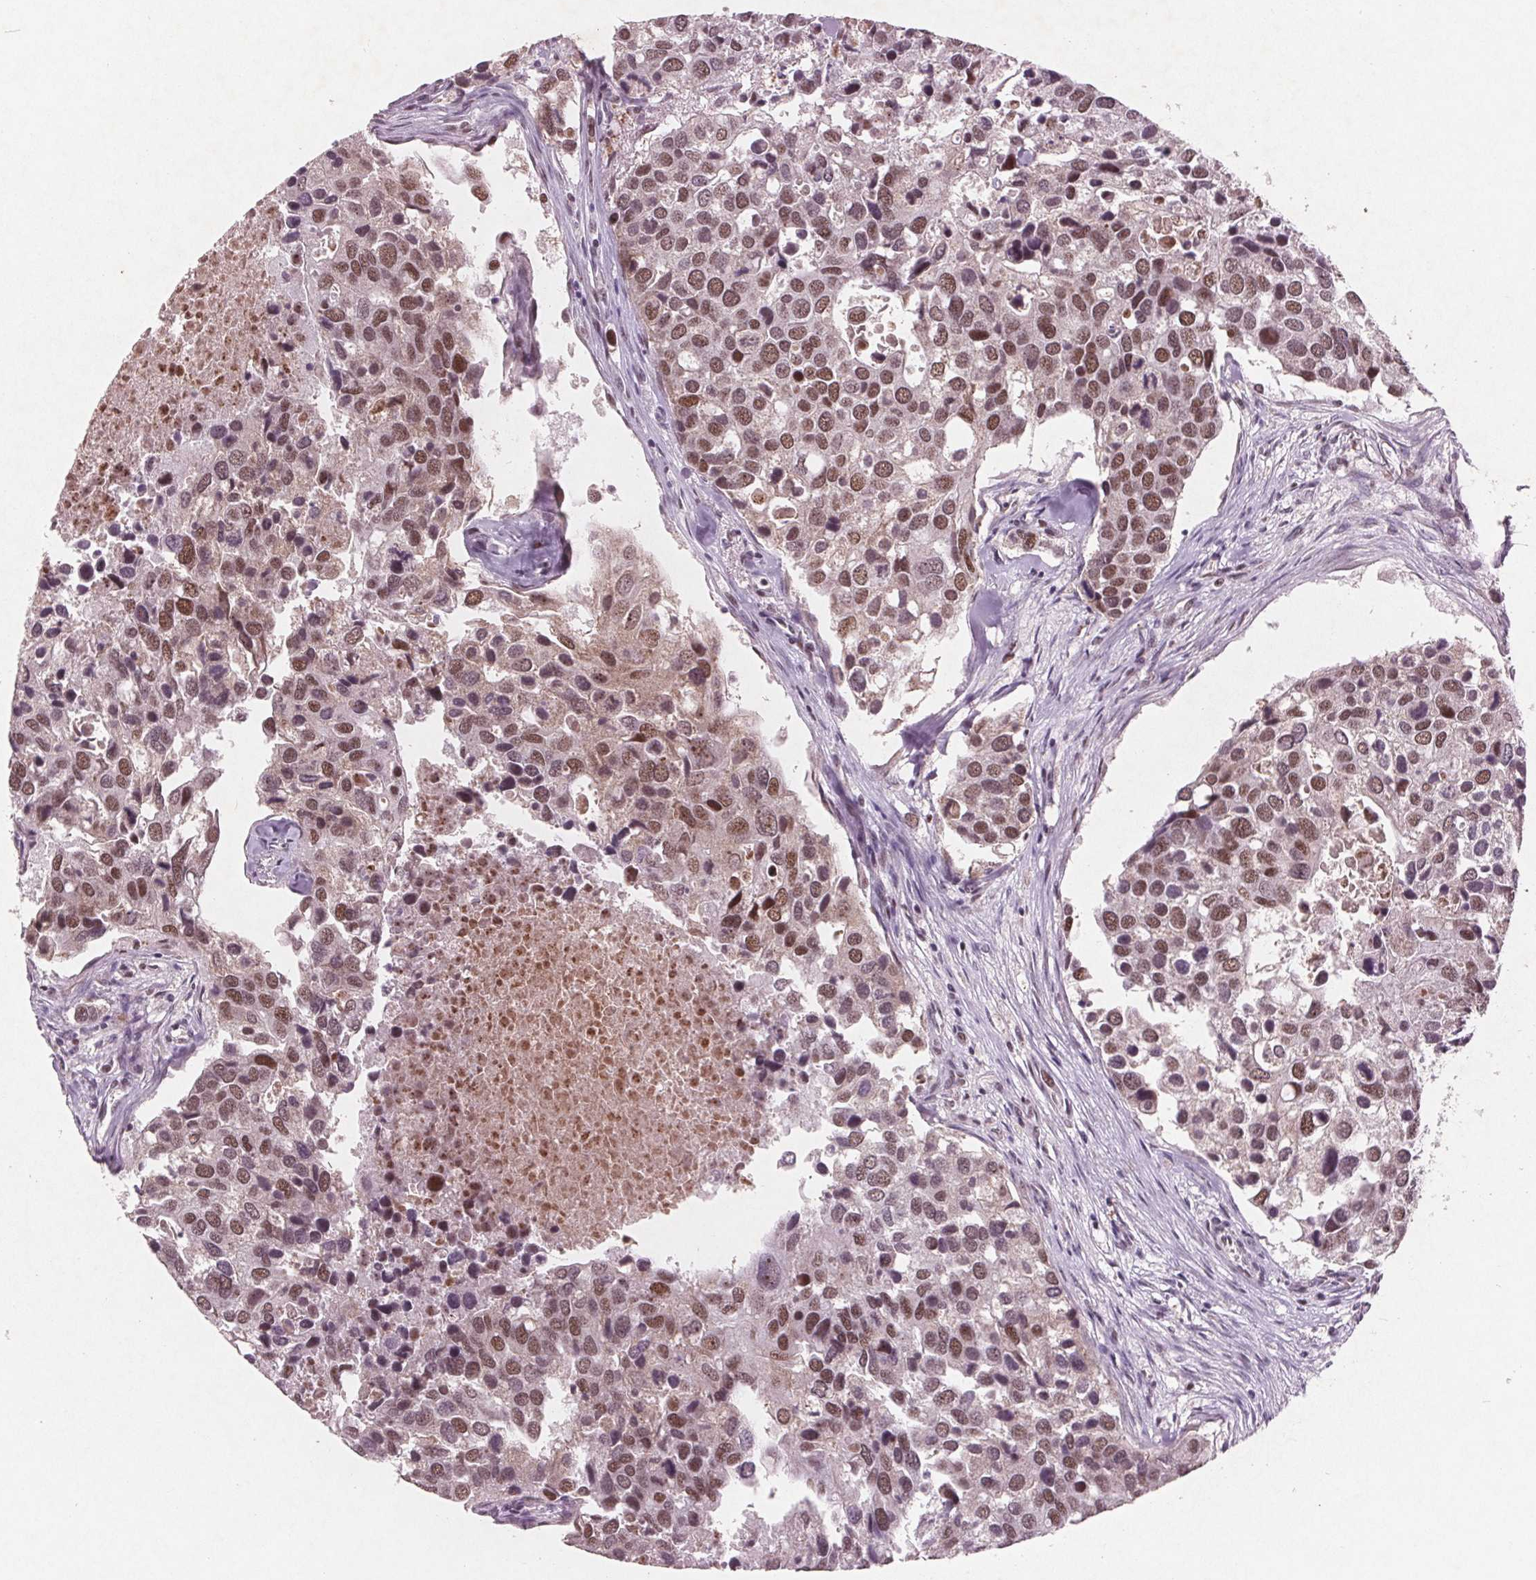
{"staining": {"intensity": "moderate", "quantity": ">75%", "location": "nuclear"}, "tissue": "breast cancer", "cell_type": "Tumor cells", "image_type": "cancer", "snomed": [{"axis": "morphology", "description": "Duct carcinoma"}, {"axis": "topography", "description": "Breast"}], "caption": "Moderate nuclear protein staining is appreciated in approximately >75% of tumor cells in invasive ductal carcinoma (breast).", "gene": "RPS6KA2", "patient": {"sex": "female", "age": 83}}